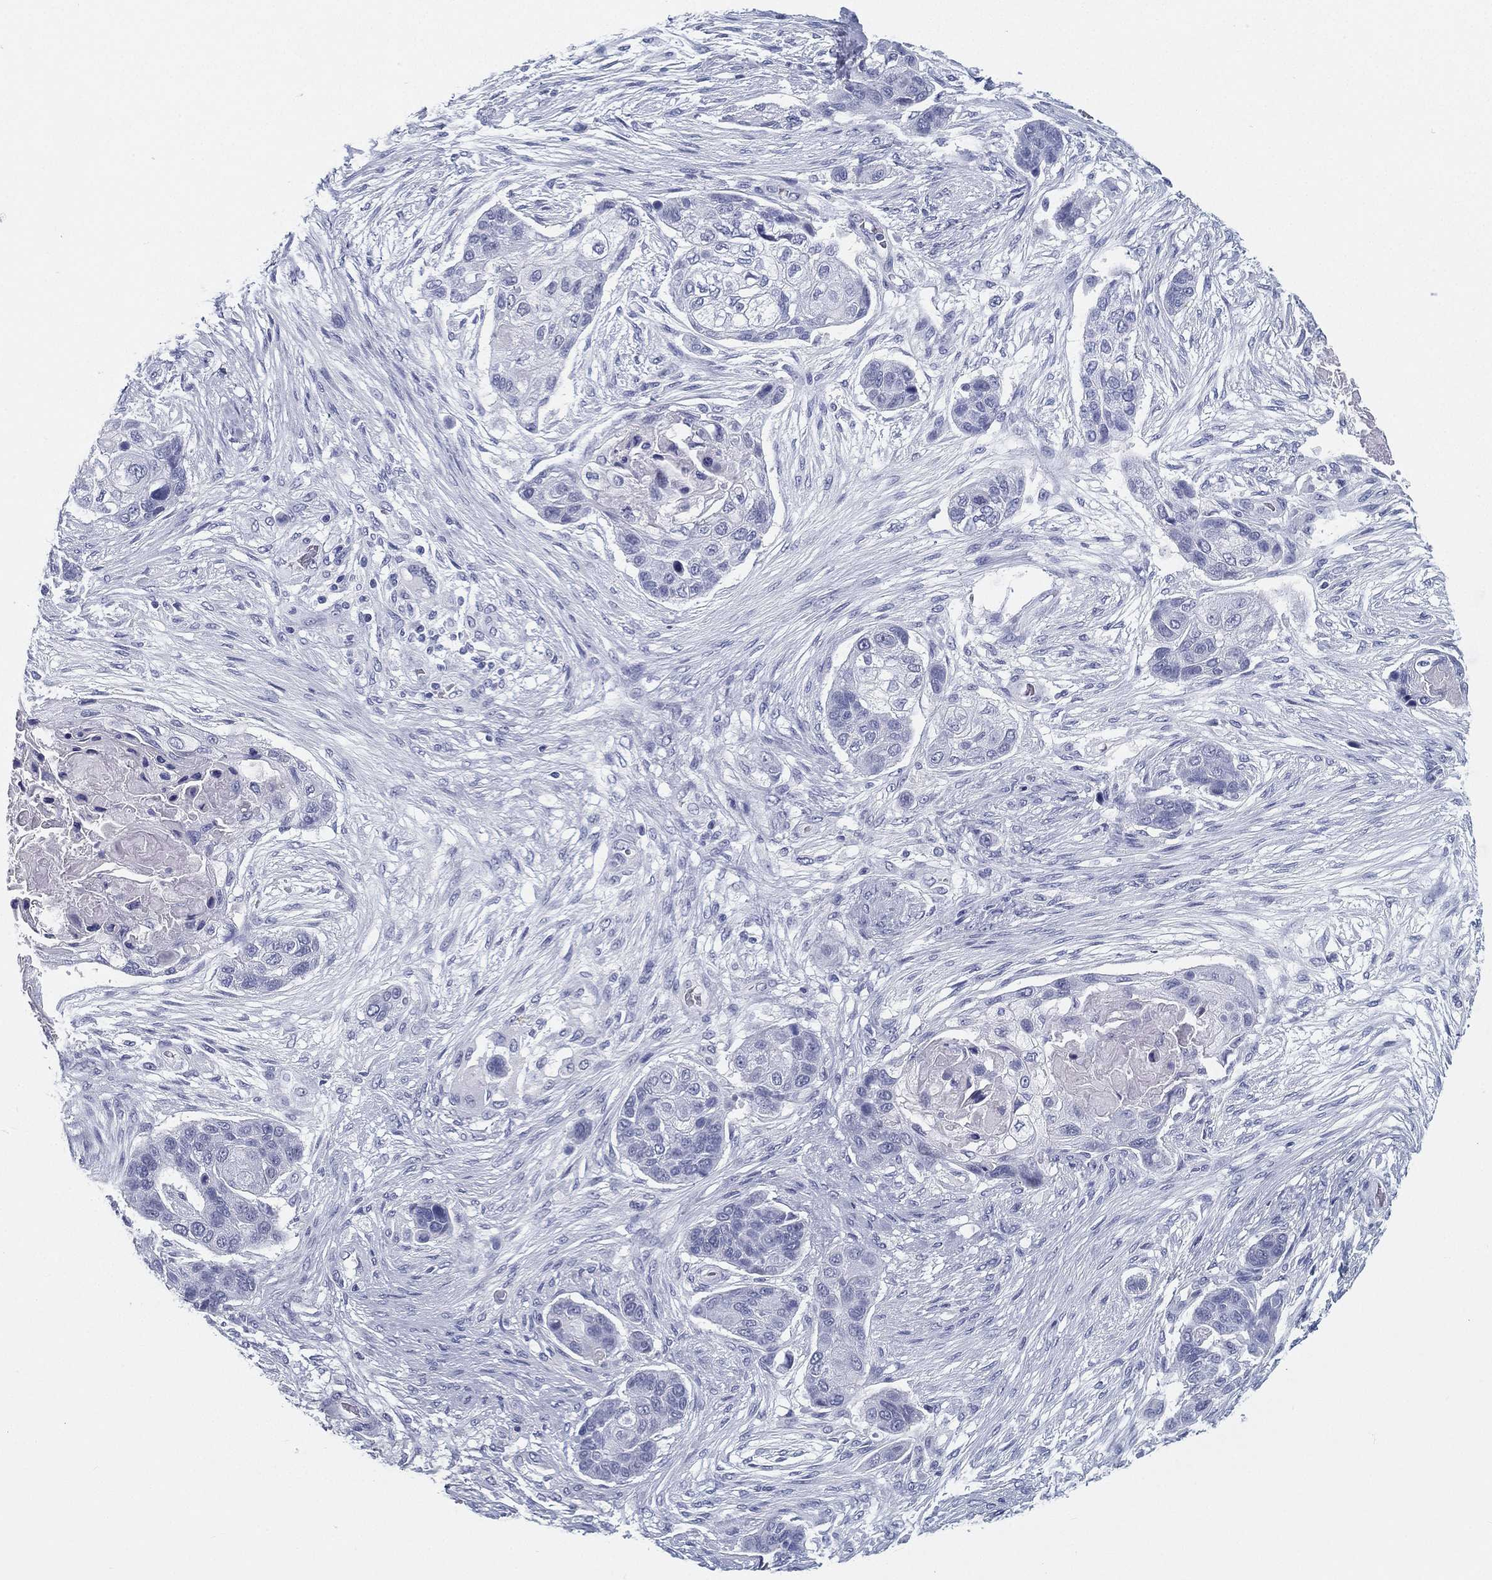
{"staining": {"intensity": "negative", "quantity": "none", "location": "none"}, "tissue": "lung cancer", "cell_type": "Tumor cells", "image_type": "cancer", "snomed": [{"axis": "morphology", "description": "Squamous cell carcinoma, NOS"}, {"axis": "topography", "description": "Lung"}], "caption": "Protein analysis of lung cancer exhibits no significant expression in tumor cells.", "gene": "ATP1B2", "patient": {"sex": "male", "age": 69}}